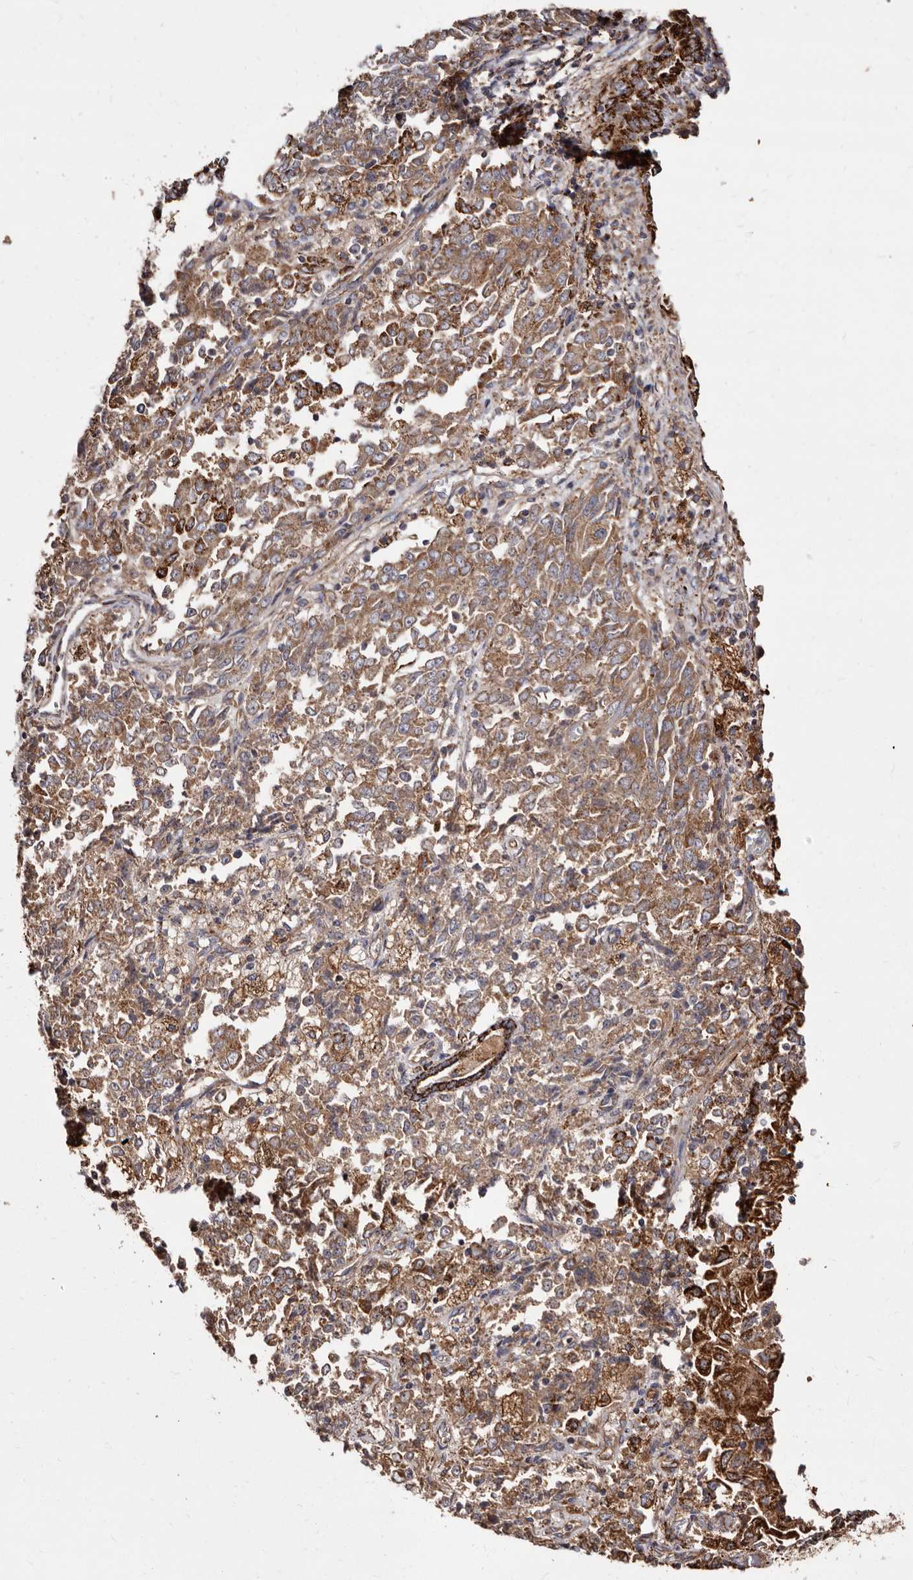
{"staining": {"intensity": "moderate", "quantity": ">75%", "location": "cytoplasmic/membranous"}, "tissue": "endometrial cancer", "cell_type": "Tumor cells", "image_type": "cancer", "snomed": [{"axis": "morphology", "description": "Adenocarcinoma, NOS"}, {"axis": "topography", "description": "Endometrium"}], "caption": "Endometrial cancer stained with a protein marker demonstrates moderate staining in tumor cells.", "gene": "LUZP1", "patient": {"sex": "female", "age": 80}}